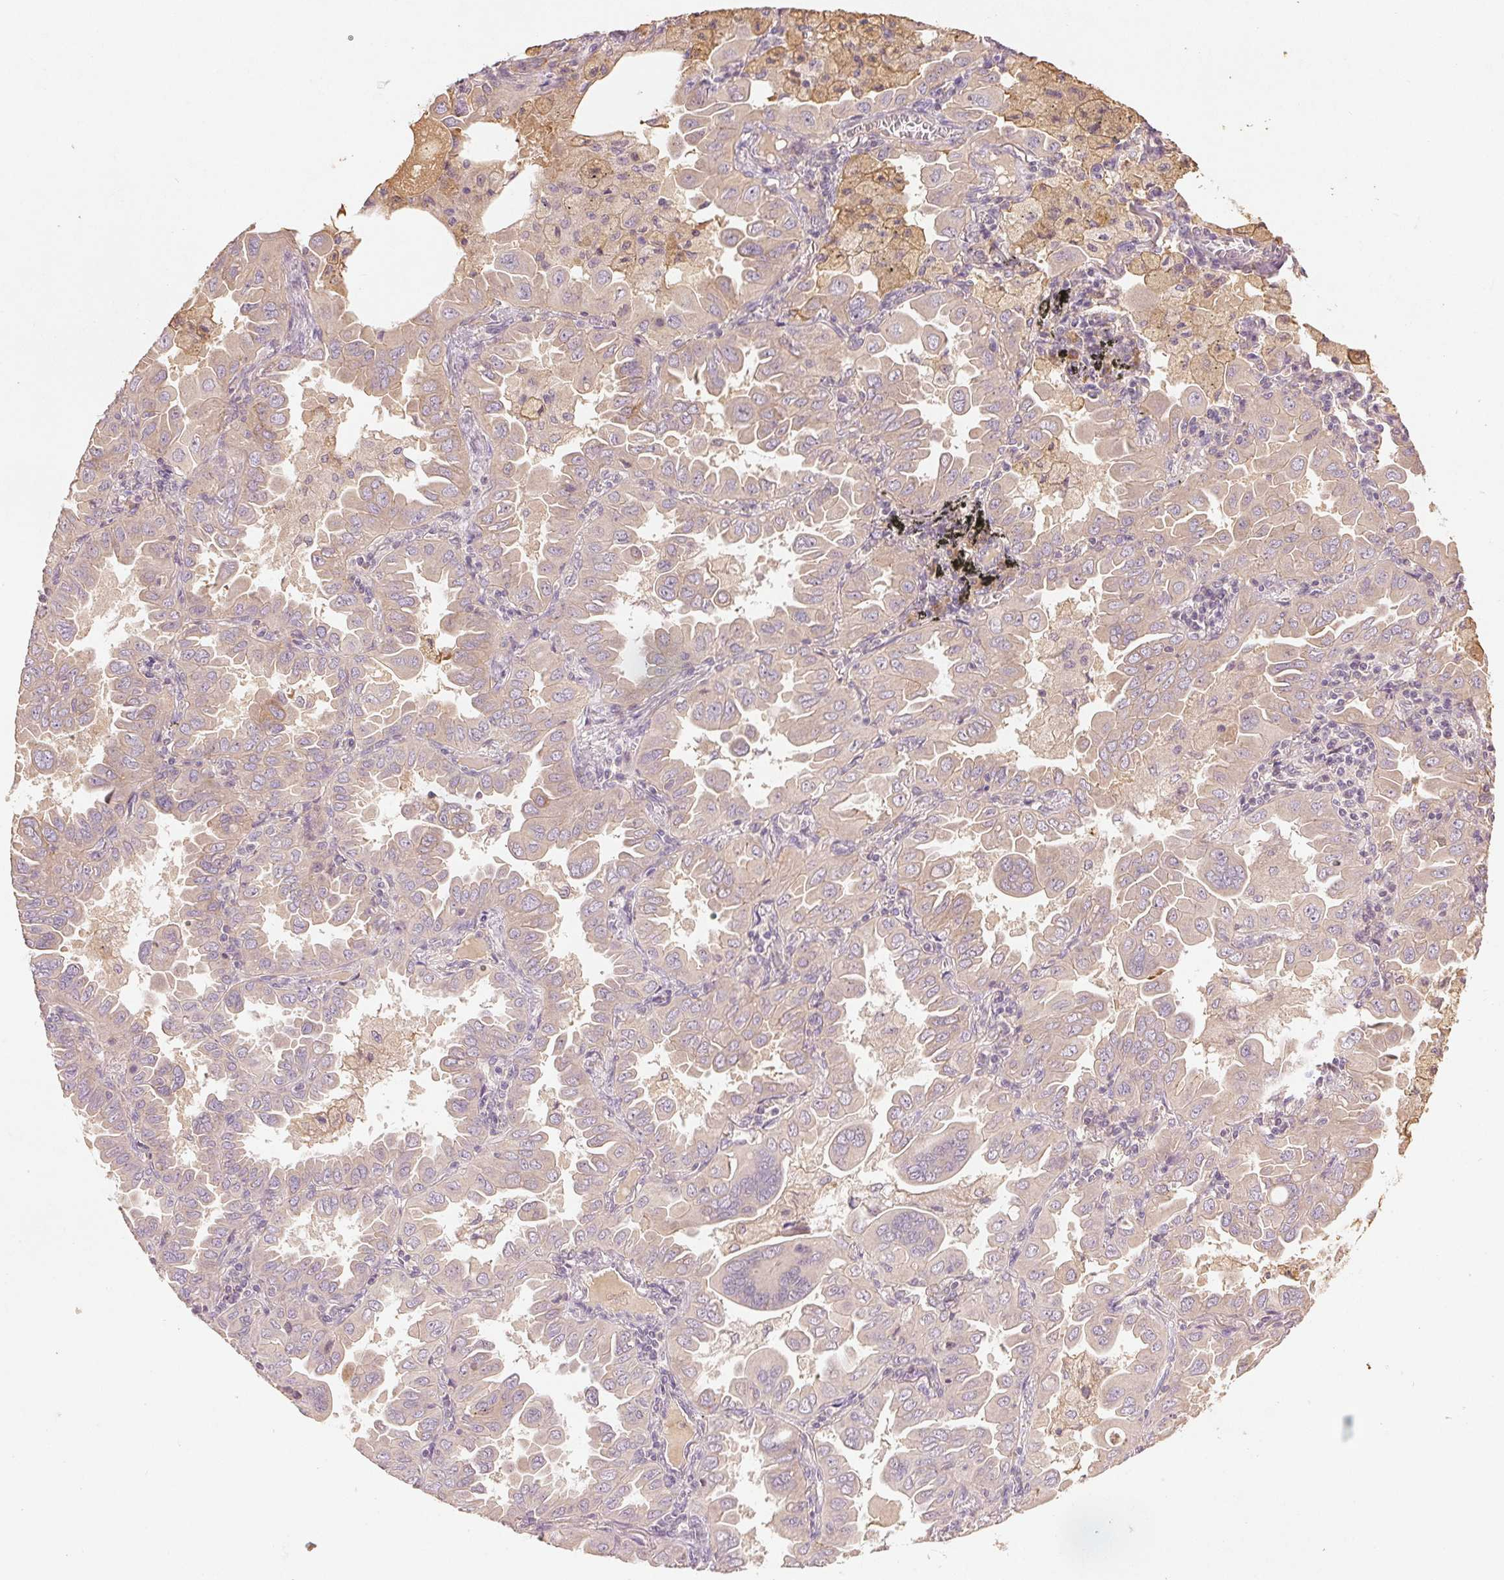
{"staining": {"intensity": "weak", "quantity": "25%-75%", "location": "cytoplasmic/membranous"}, "tissue": "lung cancer", "cell_type": "Tumor cells", "image_type": "cancer", "snomed": [{"axis": "morphology", "description": "Adenocarcinoma, NOS"}, {"axis": "topography", "description": "Lung"}], "caption": "DAB (3,3'-diaminobenzidine) immunohistochemical staining of human adenocarcinoma (lung) displays weak cytoplasmic/membranous protein expression in approximately 25%-75% of tumor cells. (brown staining indicates protein expression, while blue staining denotes nuclei).", "gene": "YIF1B", "patient": {"sex": "male", "age": 64}}